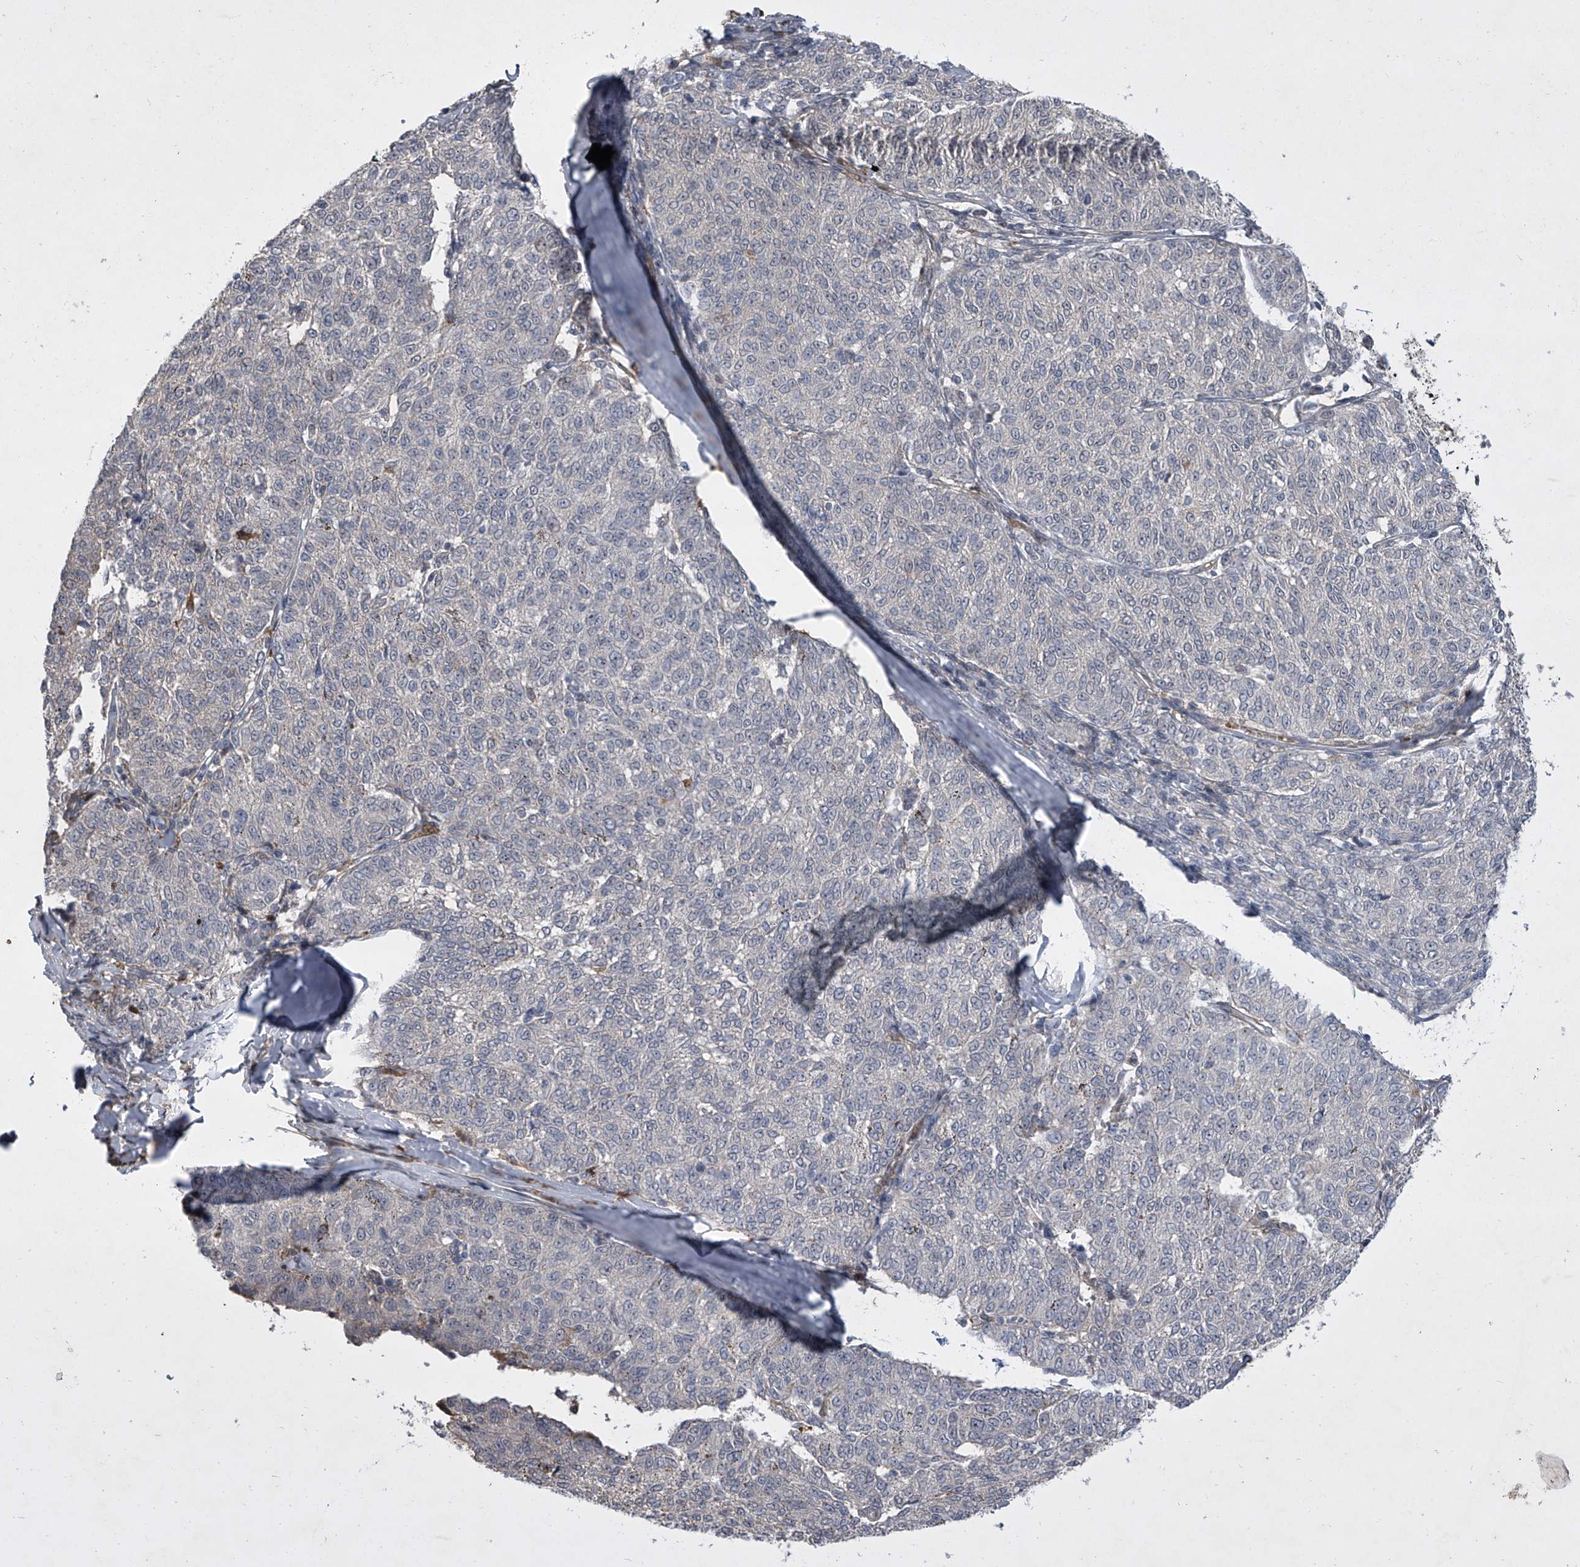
{"staining": {"intensity": "negative", "quantity": "none", "location": "none"}, "tissue": "melanoma", "cell_type": "Tumor cells", "image_type": "cancer", "snomed": [{"axis": "morphology", "description": "Malignant melanoma, NOS"}, {"axis": "topography", "description": "Skin"}], "caption": "This is an immunohistochemistry image of melanoma. There is no expression in tumor cells.", "gene": "HEATR6", "patient": {"sex": "female", "age": 72}}